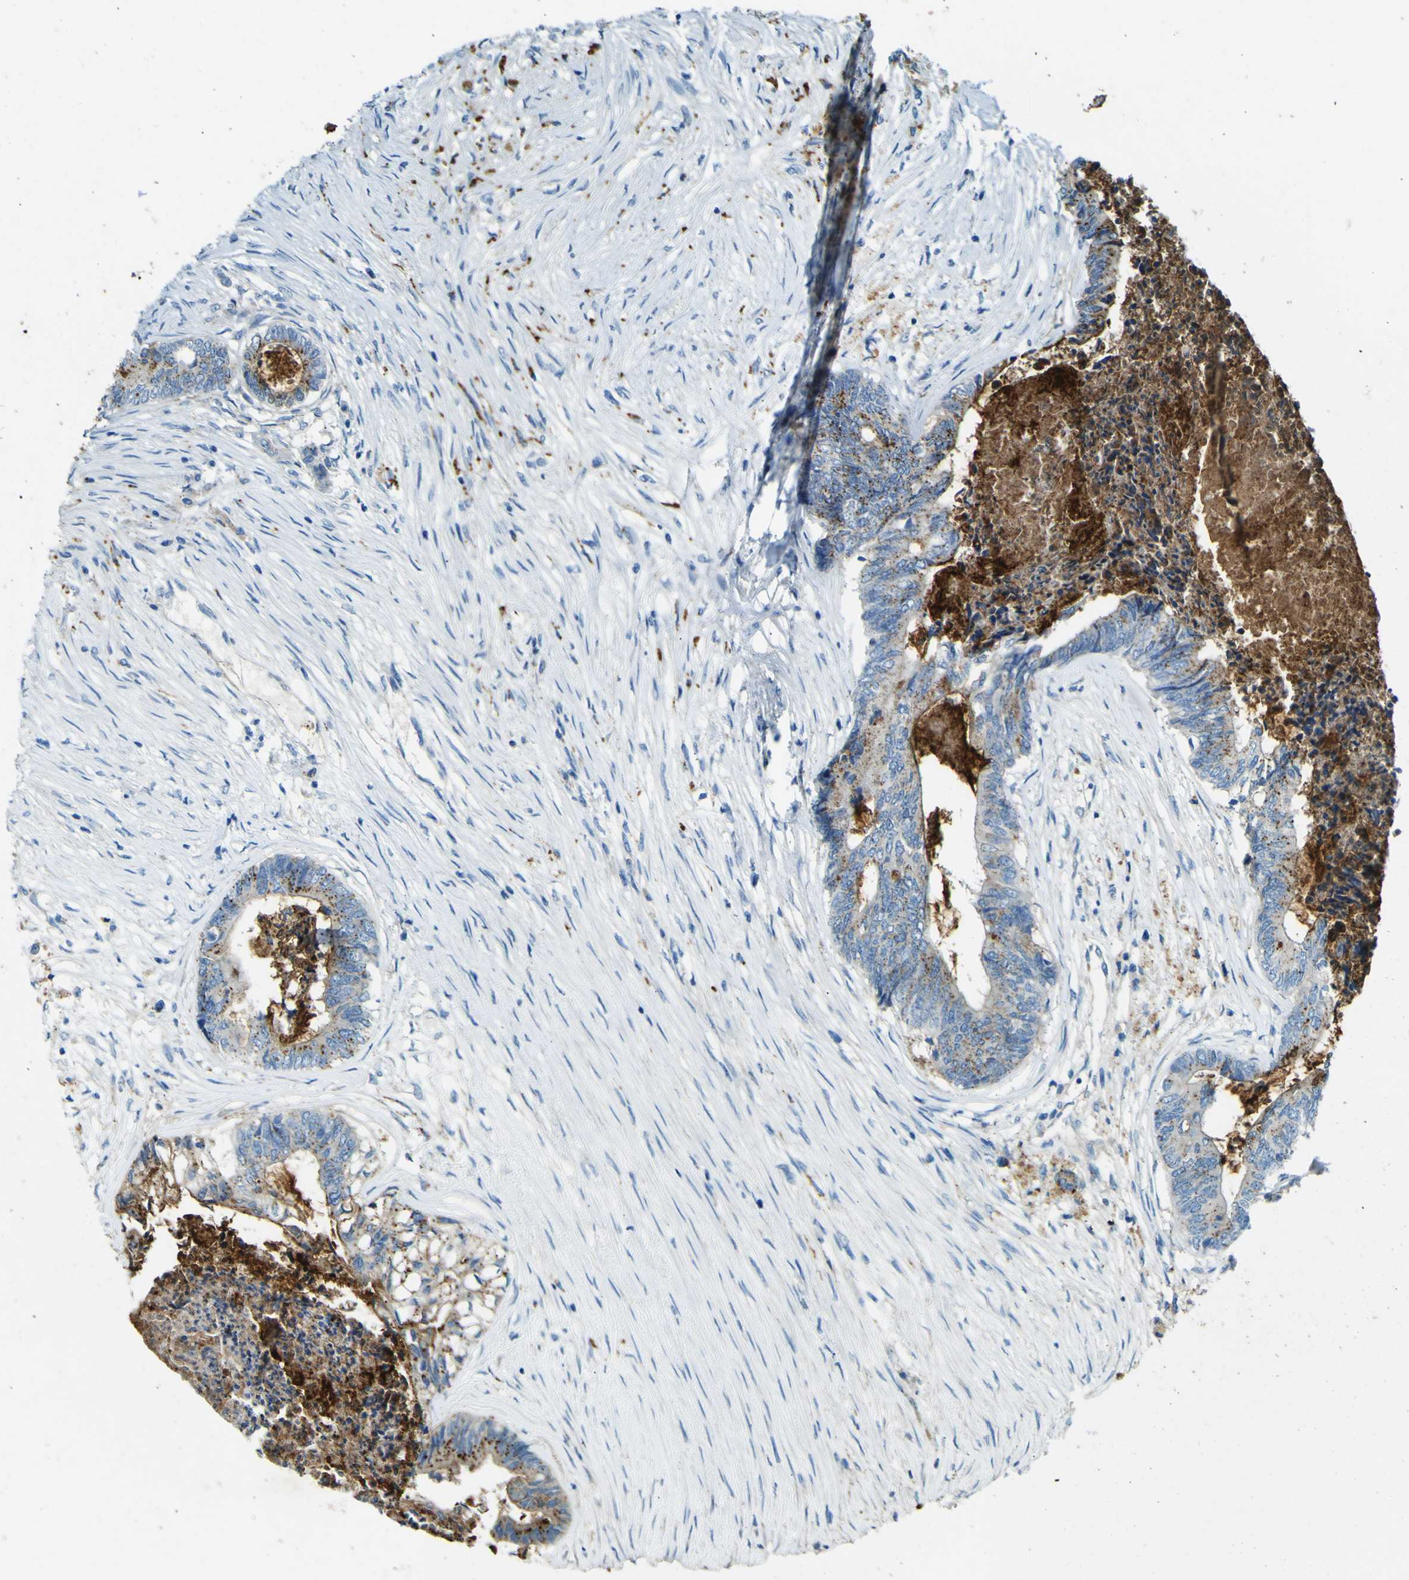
{"staining": {"intensity": "moderate", "quantity": "25%-75%", "location": "cytoplasmic/membranous"}, "tissue": "colorectal cancer", "cell_type": "Tumor cells", "image_type": "cancer", "snomed": [{"axis": "morphology", "description": "Adenocarcinoma, NOS"}, {"axis": "topography", "description": "Rectum"}], "caption": "A micrograph of human colorectal cancer (adenocarcinoma) stained for a protein demonstrates moderate cytoplasmic/membranous brown staining in tumor cells.", "gene": "PDE9A", "patient": {"sex": "male", "age": 63}}